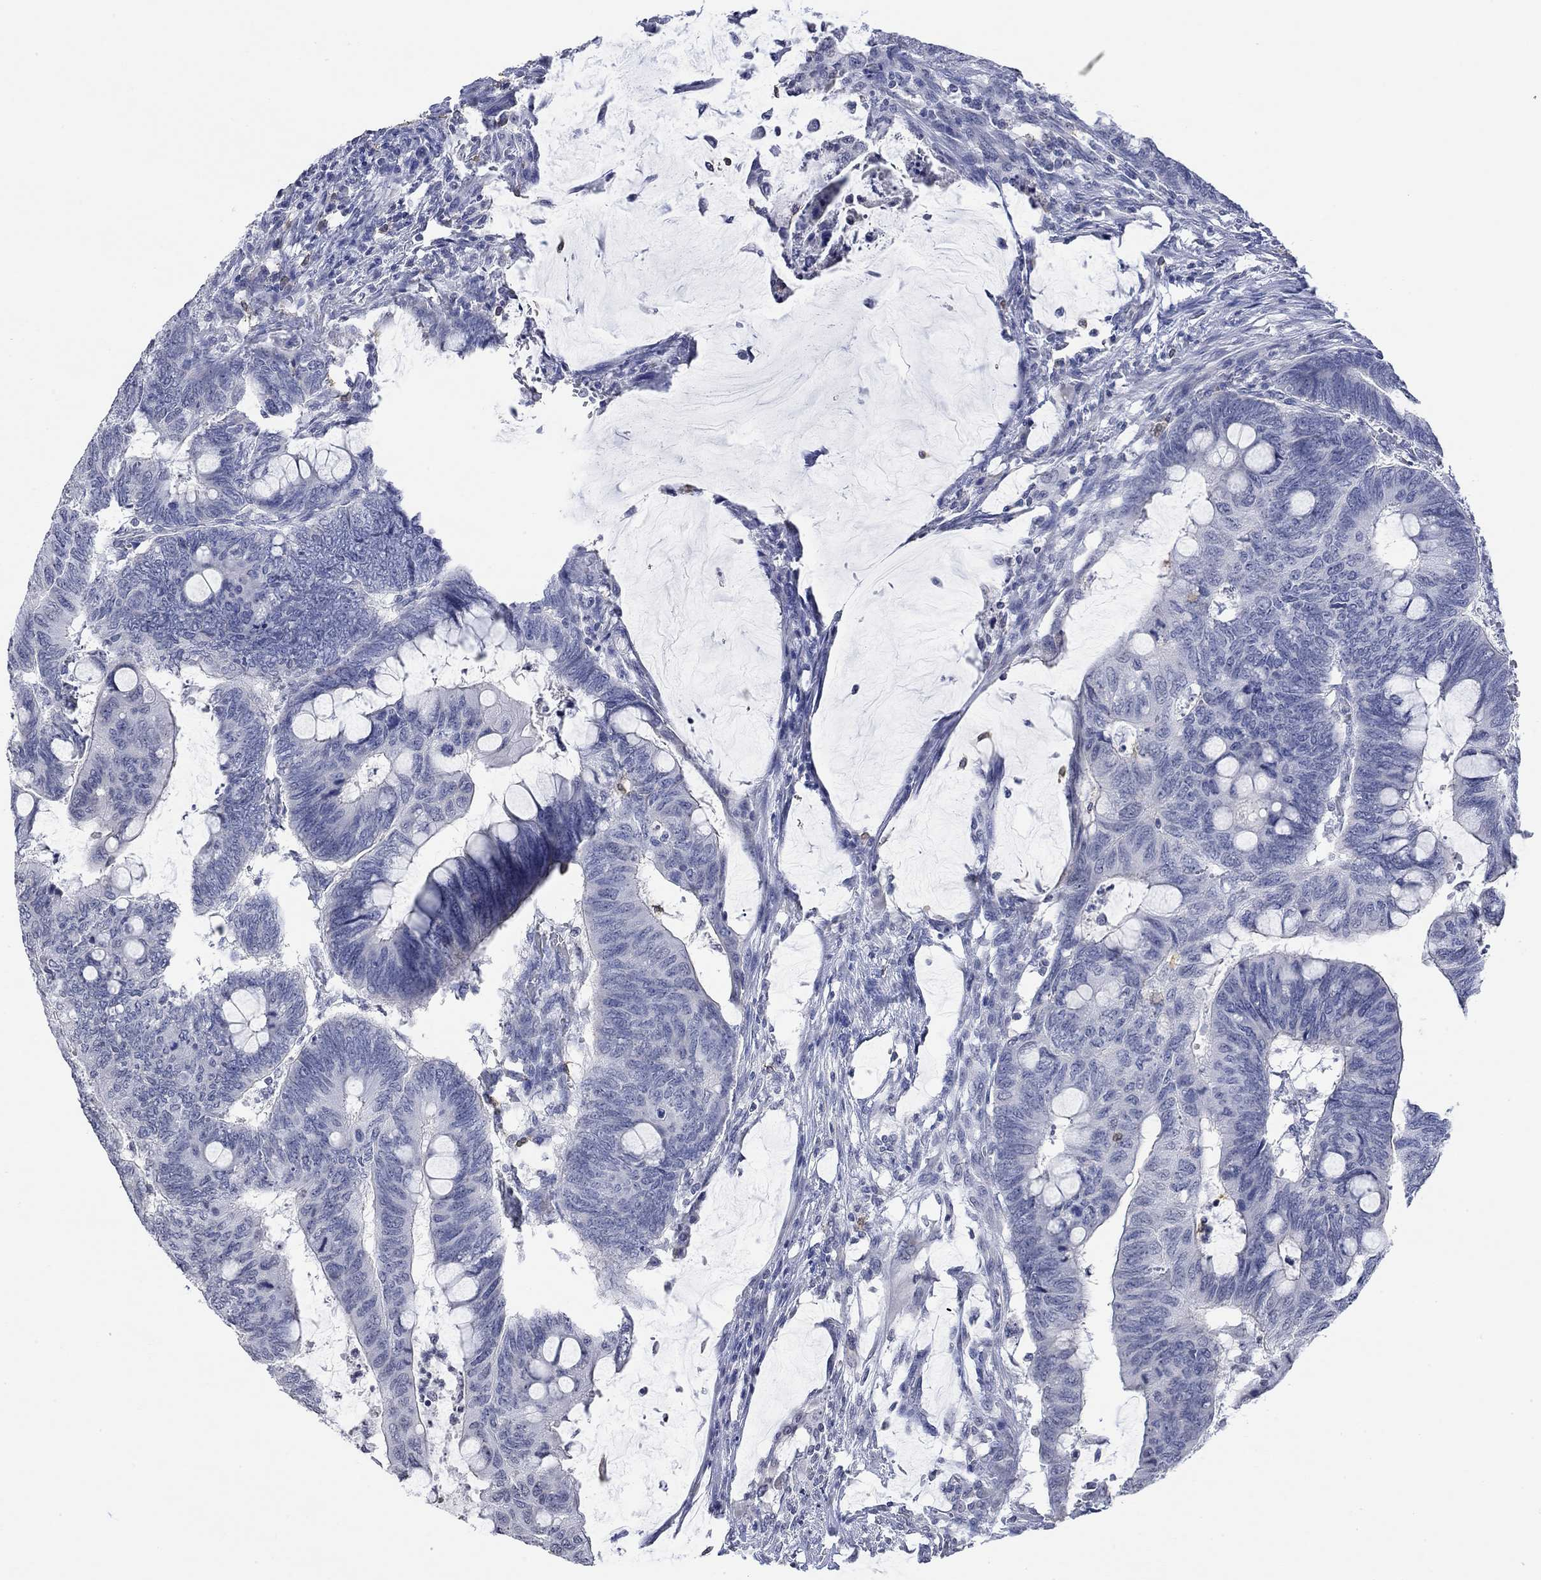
{"staining": {"intensity": "negative", "quantity": "none", "location": "none"}, "tissue": "colorectal cancer", "cell_type": "Tumor cells", "image_type": "cancer", "snomed": [{"axis": "morphology", "description": "Normal tissue, NOS"}, {"axis": "morphology", "description": "Adenocarcinoma, NOS"}, {"axis": "topography", "description": "Rectum"}, {"axis": "topography", "description": "Peripheral nerve tissue"}], "caption": "Histopathology image shows no protein positivity in tumor cells of colorectal cancer (adenocarcinoma) tissue. (Stains: DAB (3,3'-diaminobenzidine) immunohistochemistry (IHC) with hematoxylin counter stain, Microscopy: brightfield microscopy at high magnification).", "gene": "TMEM255A", "patient": {"sex": "male", "age": 92}}